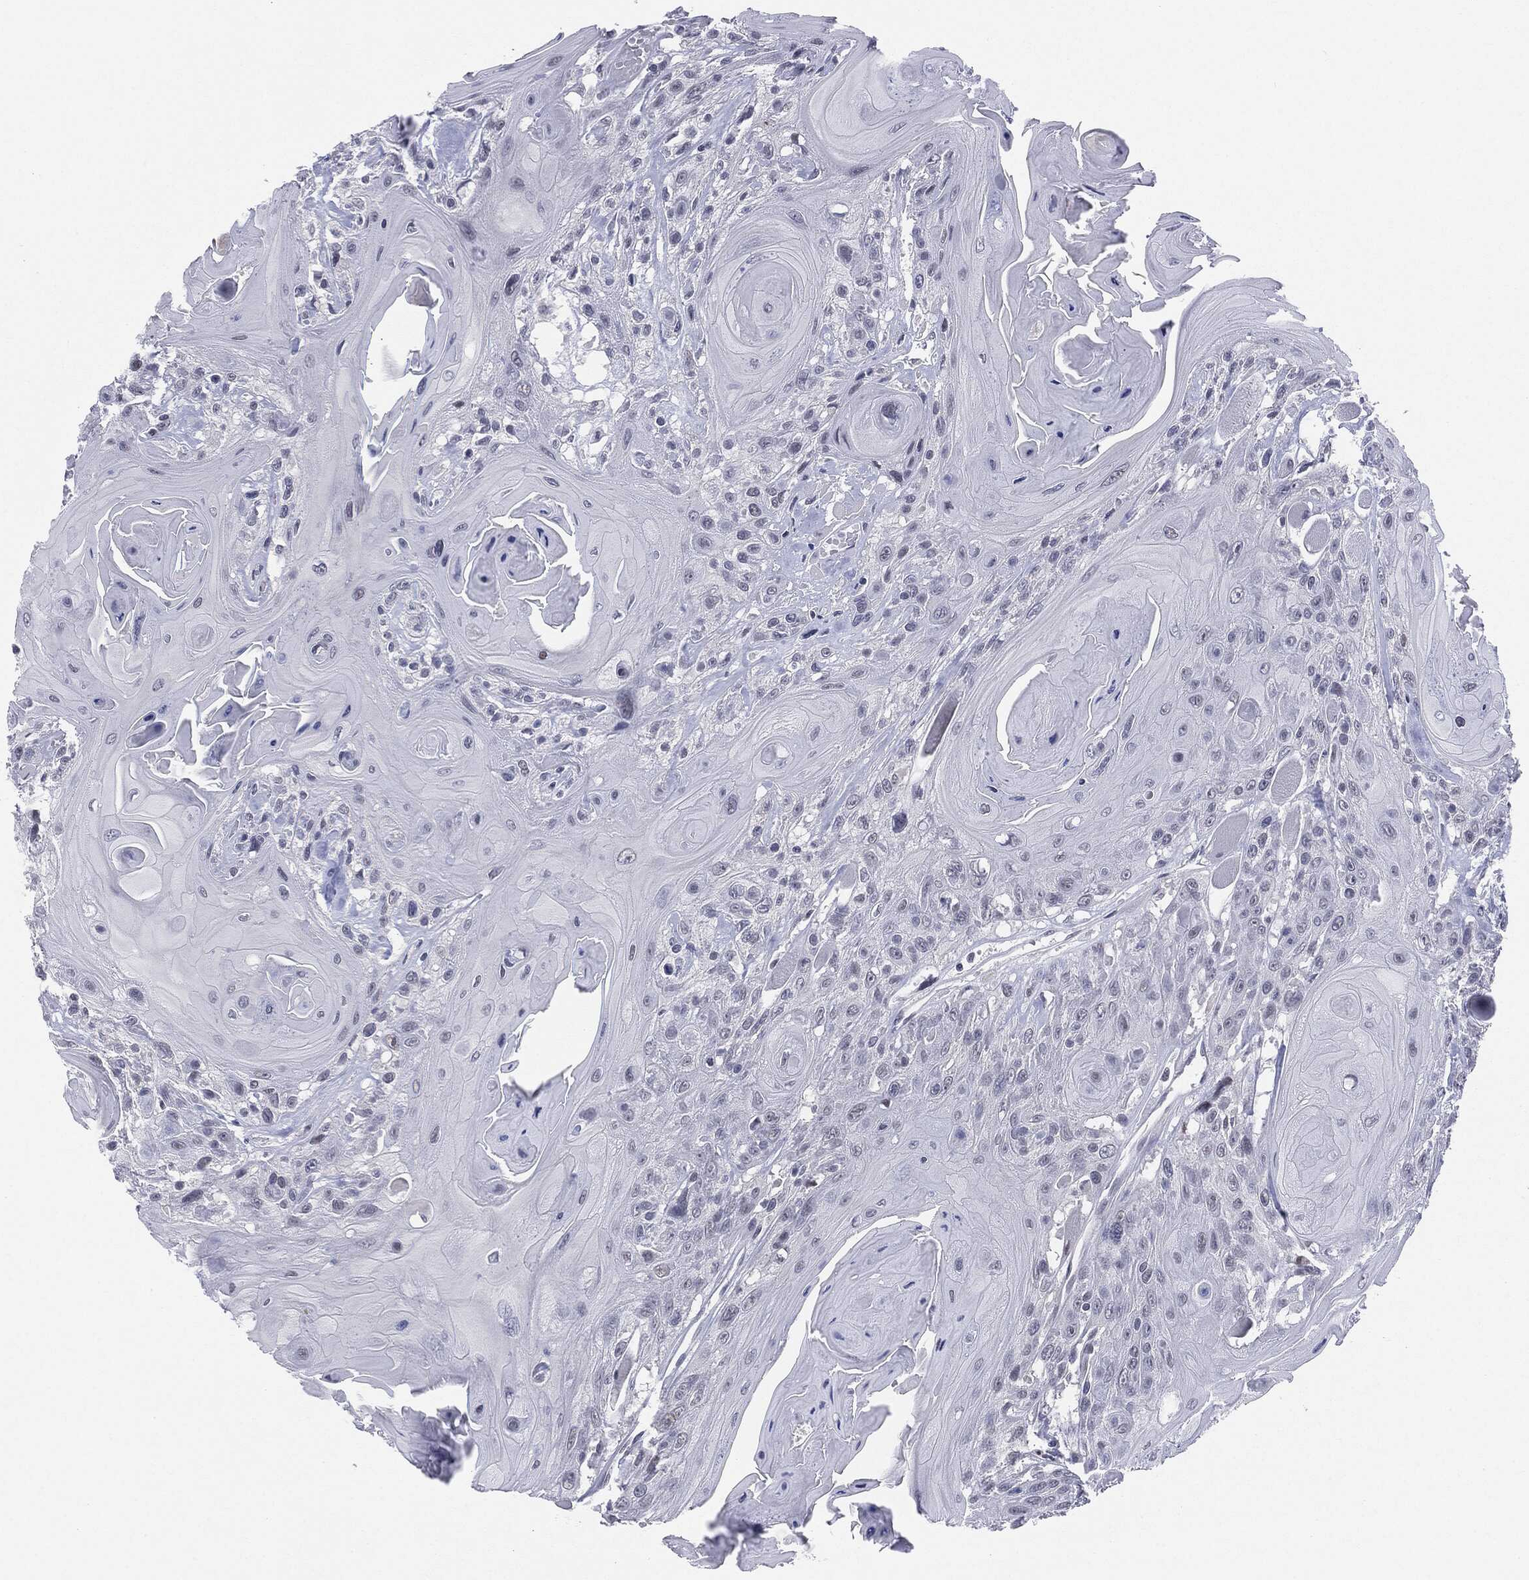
{"staining": {"intensity": "negative", "quantity": "none", "location": "none"}, "tissue": "head and neck cancer", "cell_type": "Tumor cells", "image_type": "cancer", "snomed": [{"axis": "morphology", "description": "Squamous cell carcinoma, NOS"}, {"axis": "topography", "description": "Head-Neck"}], "caption": "Tumor cells show no significant protein expression in squamous cell carcinoma (head and neck).", "gene": "SLC5A5", "patient": {"sex": "female", "age": 59}}